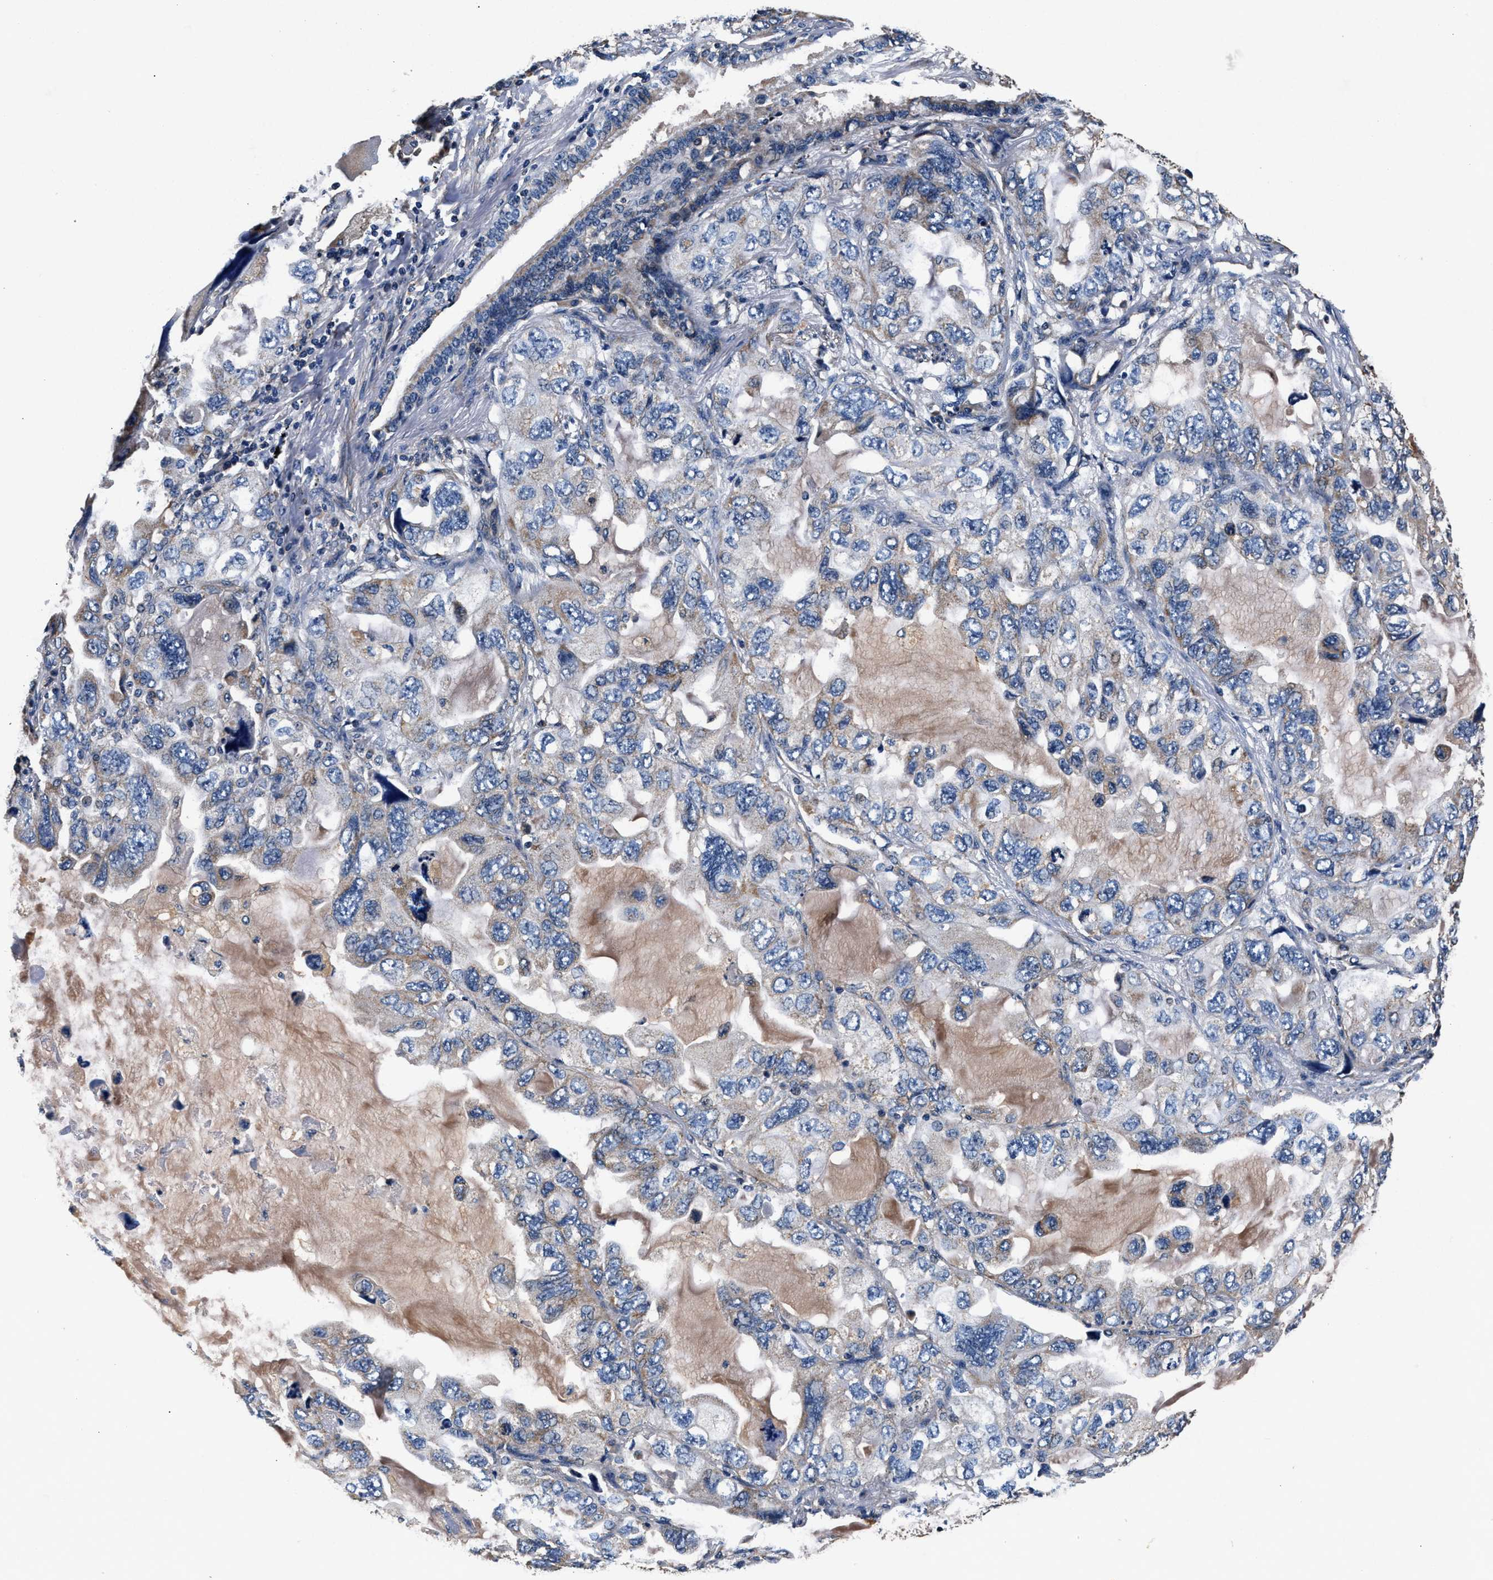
{"staining": {"intensity": "negative", "quantity": "none", "location": "none"}, "tissue": "lung cancer", "cell_type": "Tumor cells", "image_type": "cancer", "snomed": [{"axis": "morphology", "description": "Squamous cell carcinoma, NOS"}, {"axis": "topography", "description": "Lung"}], "caption": "This photomicrograph is of lung cancer stained with immunohistochemistry (IHC) to label a protein in brown with the nuclei are counter-stained blue. There is no staining in tumor cells.", "gene": "IMMT", "patient": {"sex": "female", "age": 73}}